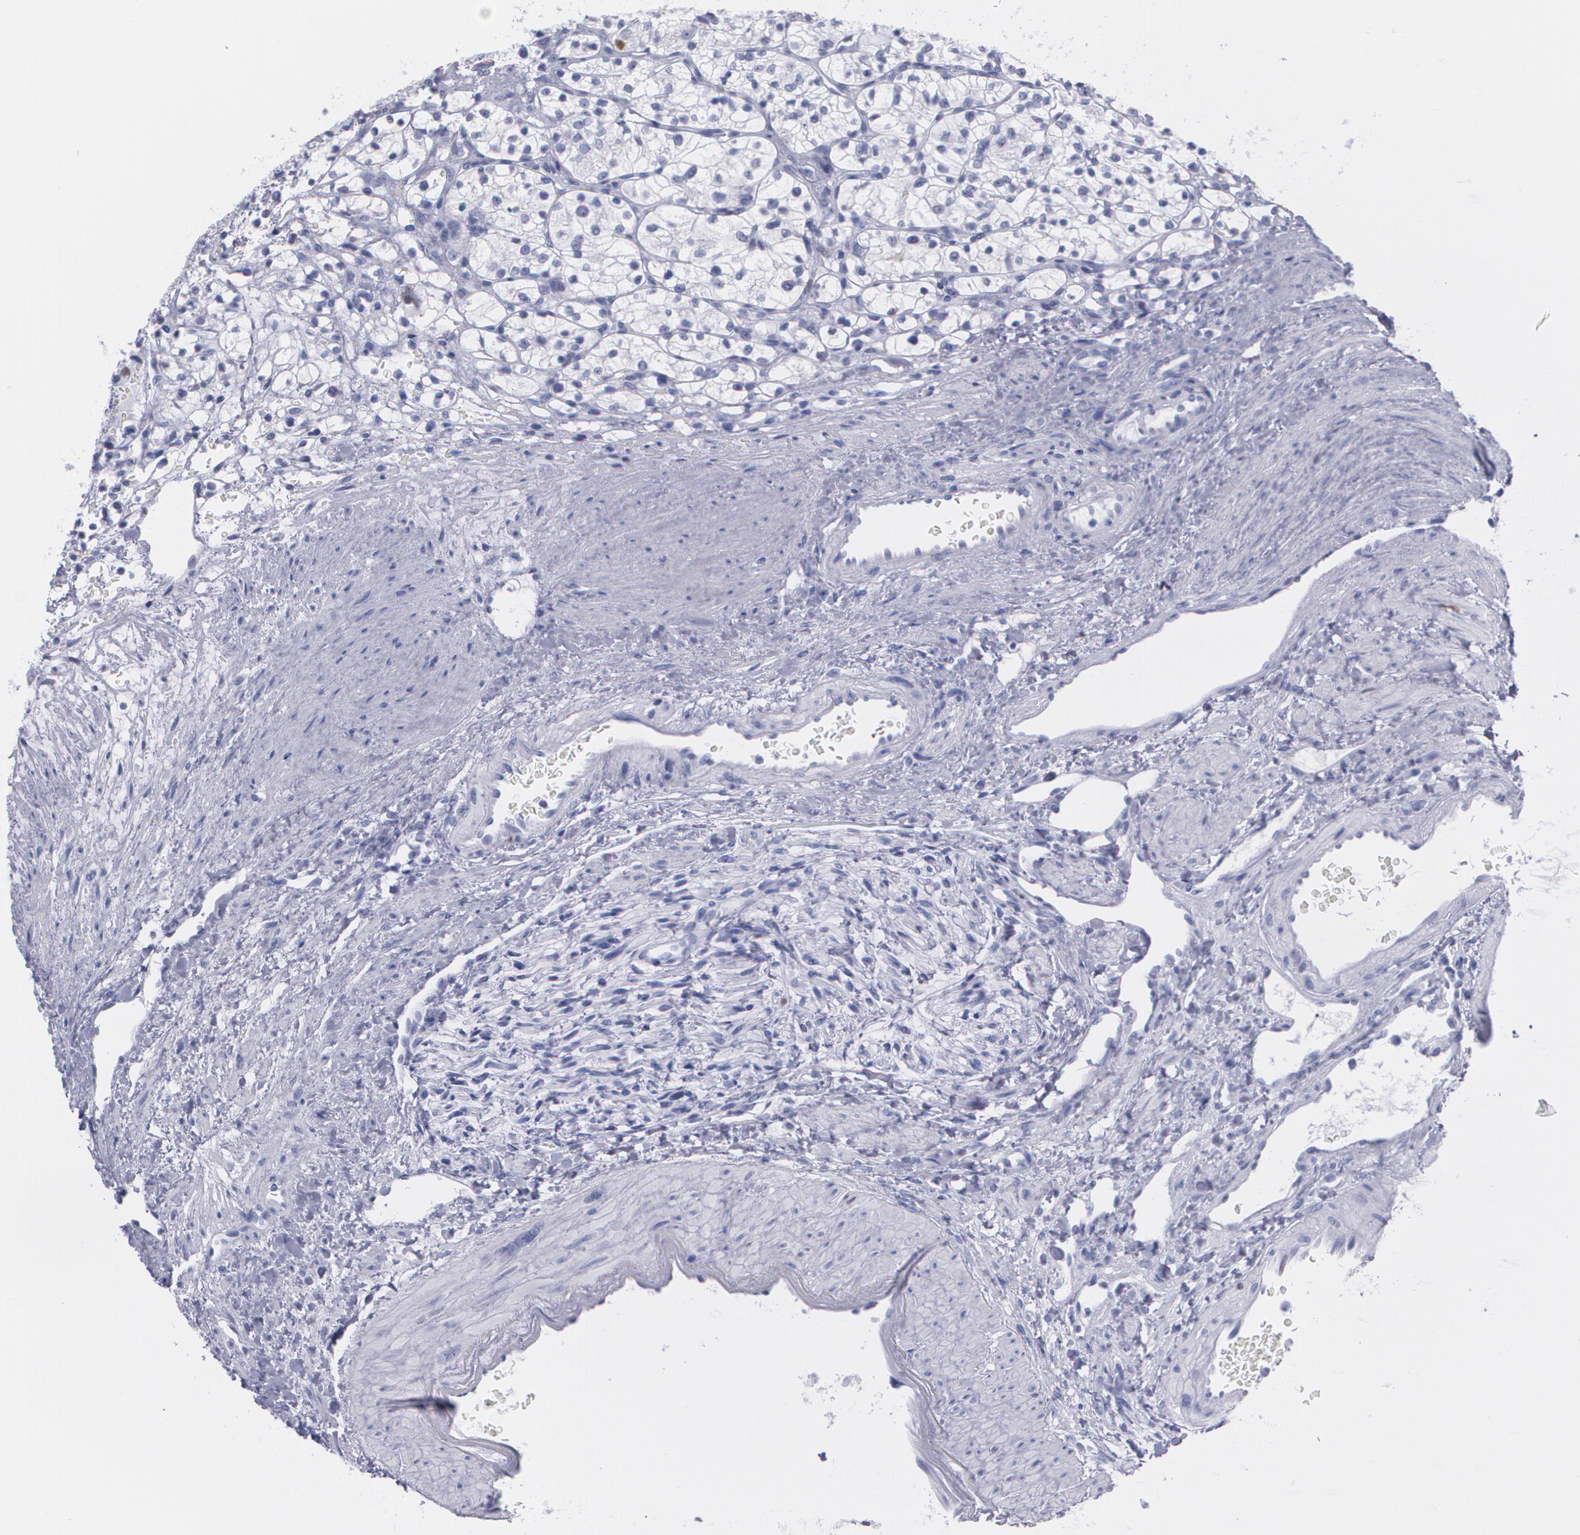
{"staining": {"intensity": "negative", "quantity": "none", "location": "none"}, "tissue": "renal cancer", "cell_type": "Tumor cells", "image_type": "cancer", "snomed": [{"axis": "morphology", "description": "Adenocarcinoma, NOS"}, {"axis": "topography", "description": "Kidney"}], "caption": "High power microscopy histopathology image of an immunohistochemistry (IHC) micrograph of renal cancer (adenocarcinoma), revealing no significant staining in tumor cells.", "gene": "TP53", "patient": {"sex": "female", "age": 60}}